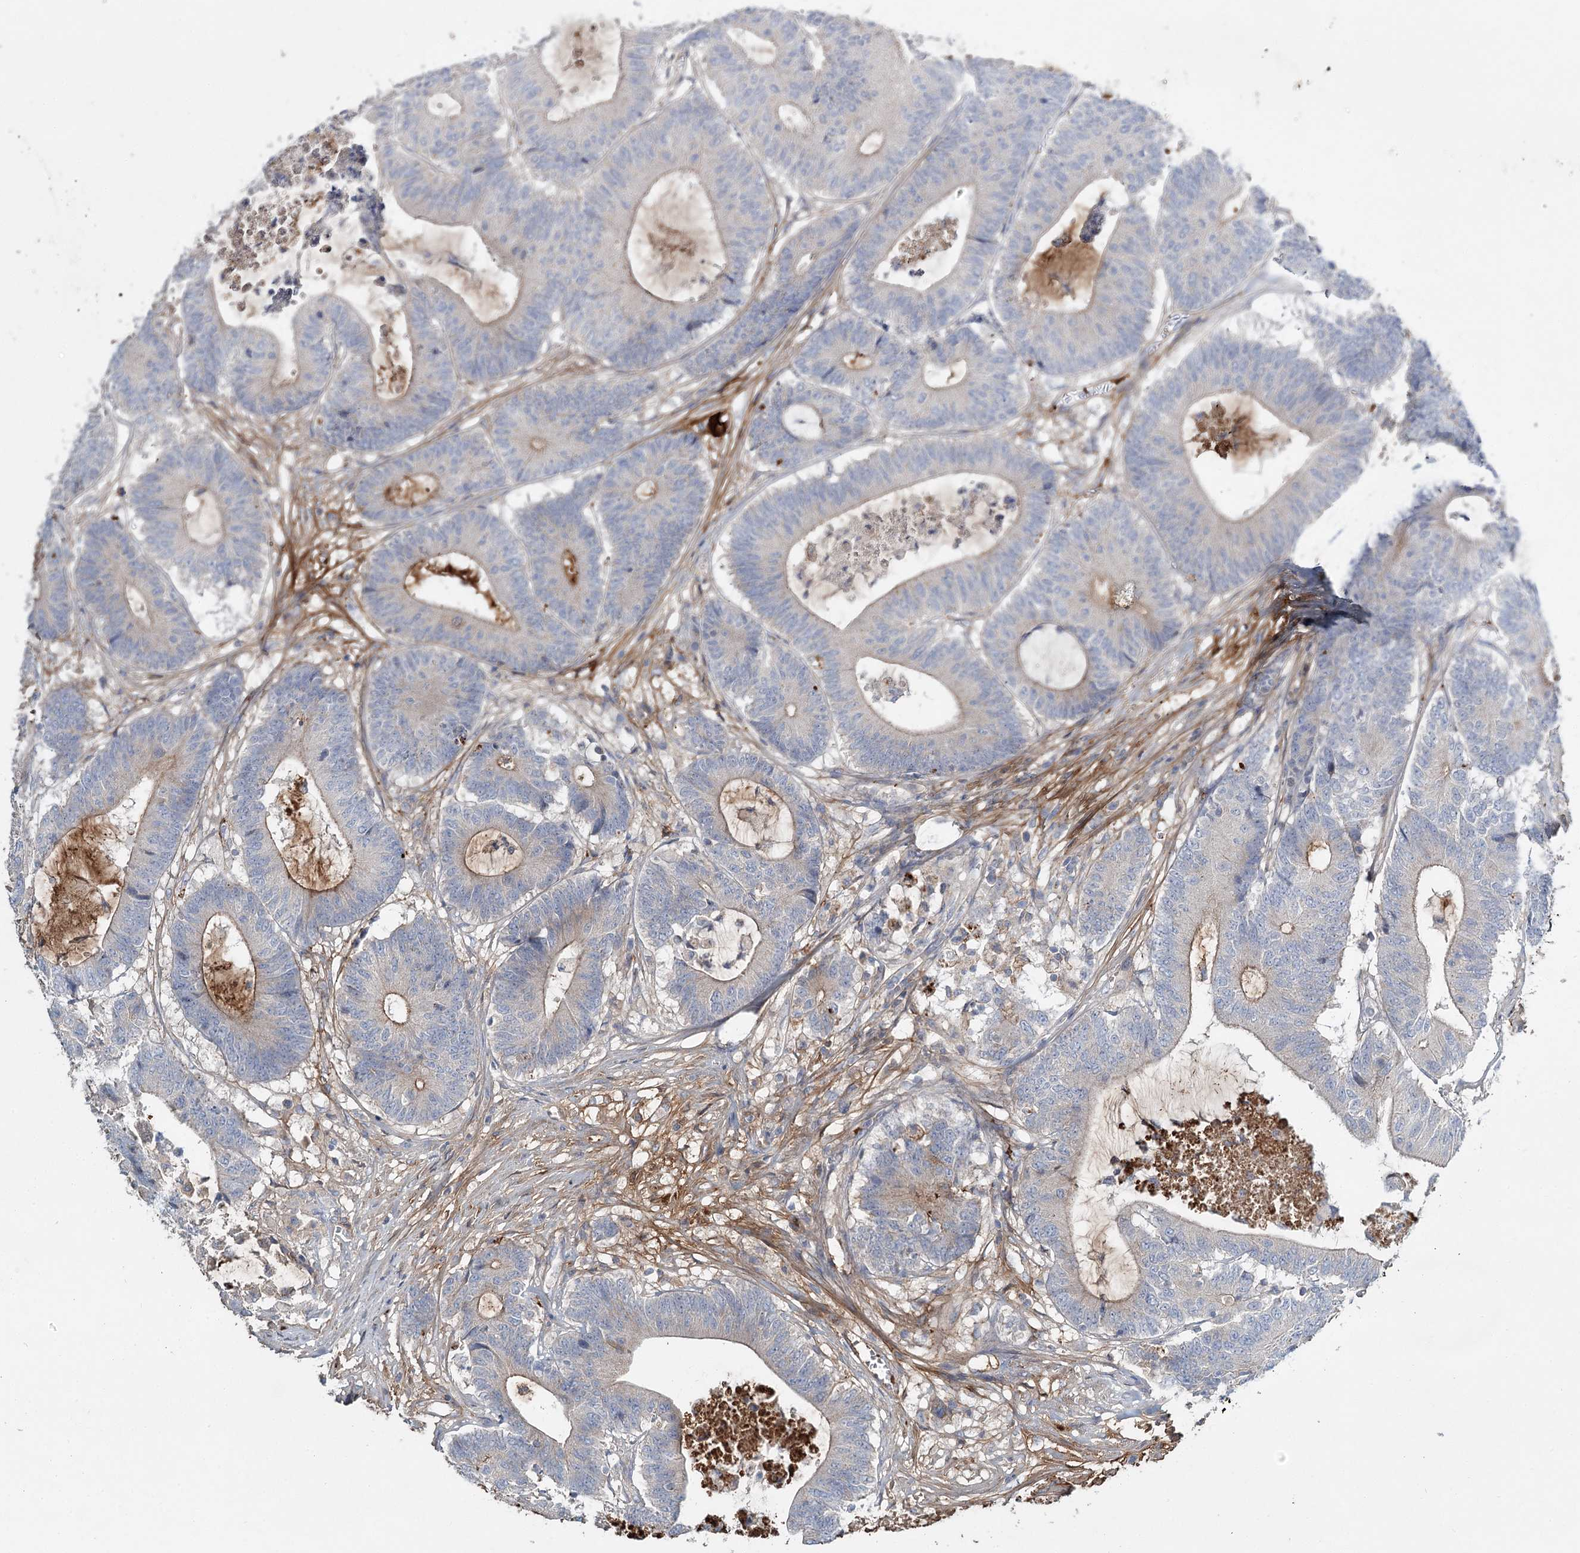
{"staining": {"intensity": "weak", "quantity": "<25%", "location": "cytoplasmic/membranous"}, "tissue": "colorectal cancer", "cell_type": "Tumor cells", "image_type": "cancer", "snomed": [{"axis": "morphology", "description": "Adenocarcinoma, NOS"}, {"axis": "topography", "description": "Colon"}], "caption": "Adenocarcinoma (colorectal) was stained to show a protein in brown. There is no significant staining in tumor cells.", "gene": "ALKBH8", "patient": {"sex": "female", "age": 84}}